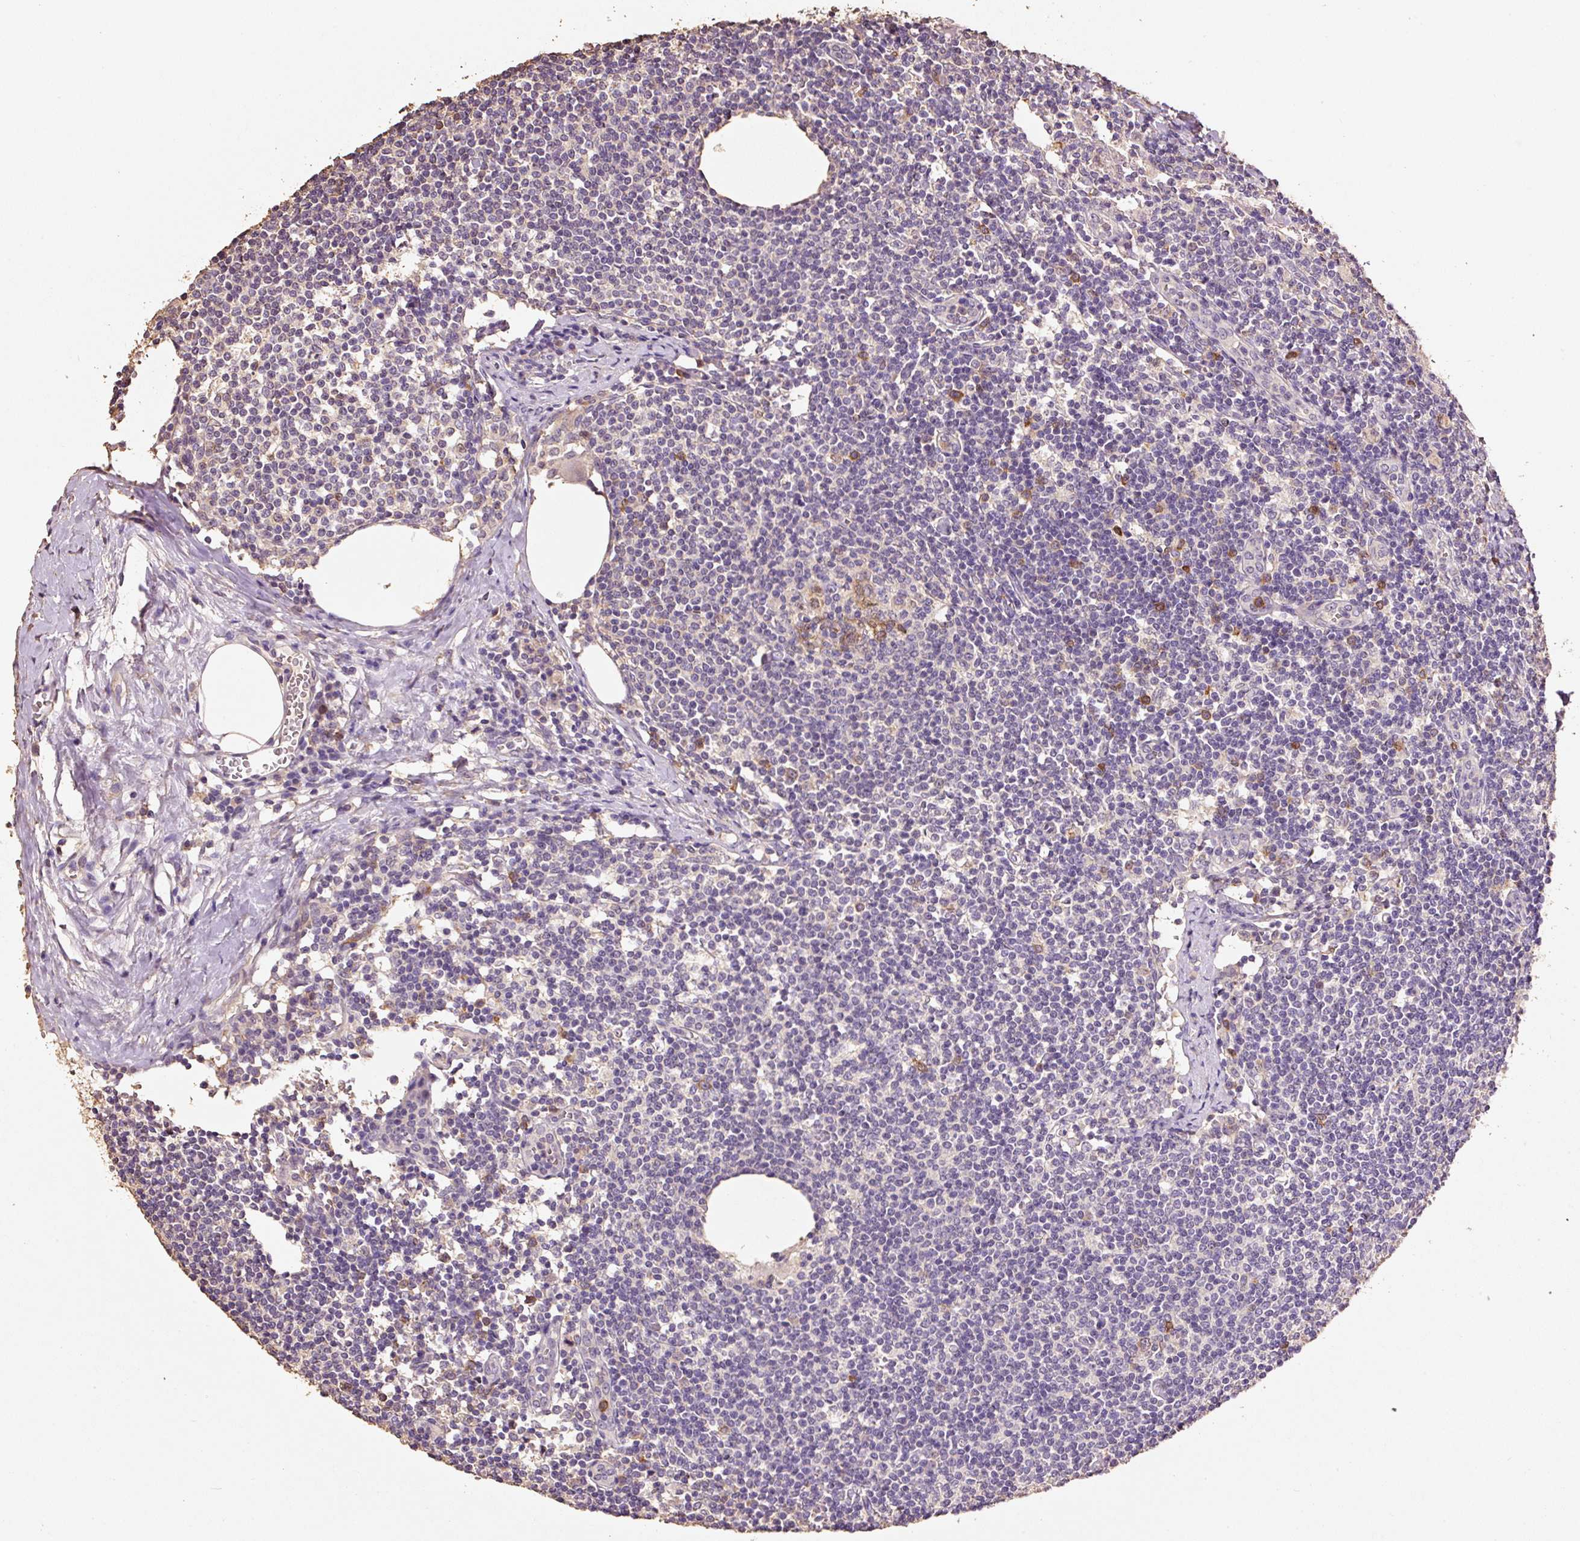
{"staining": {"intensity": "moderate", "quantity": ">75%", "location": "cytoplasmic/membranous"}, "tissue": "lymph node", "cell_type": "Germinal center cells", "image_type": "normal", "snomed": [{"axis": "morphology", "description": "Normal tissue, NOS"}, {"axis": "topography", "description": "Lymph node"}], "caption": "Protein staining of unremarkable lymph node reveals moderate cytoplasmic/membranous positivity in approximately >75% of germinal center cells.", "gene": "HERC2", "patient": {"sex": "female", "age": 59}}